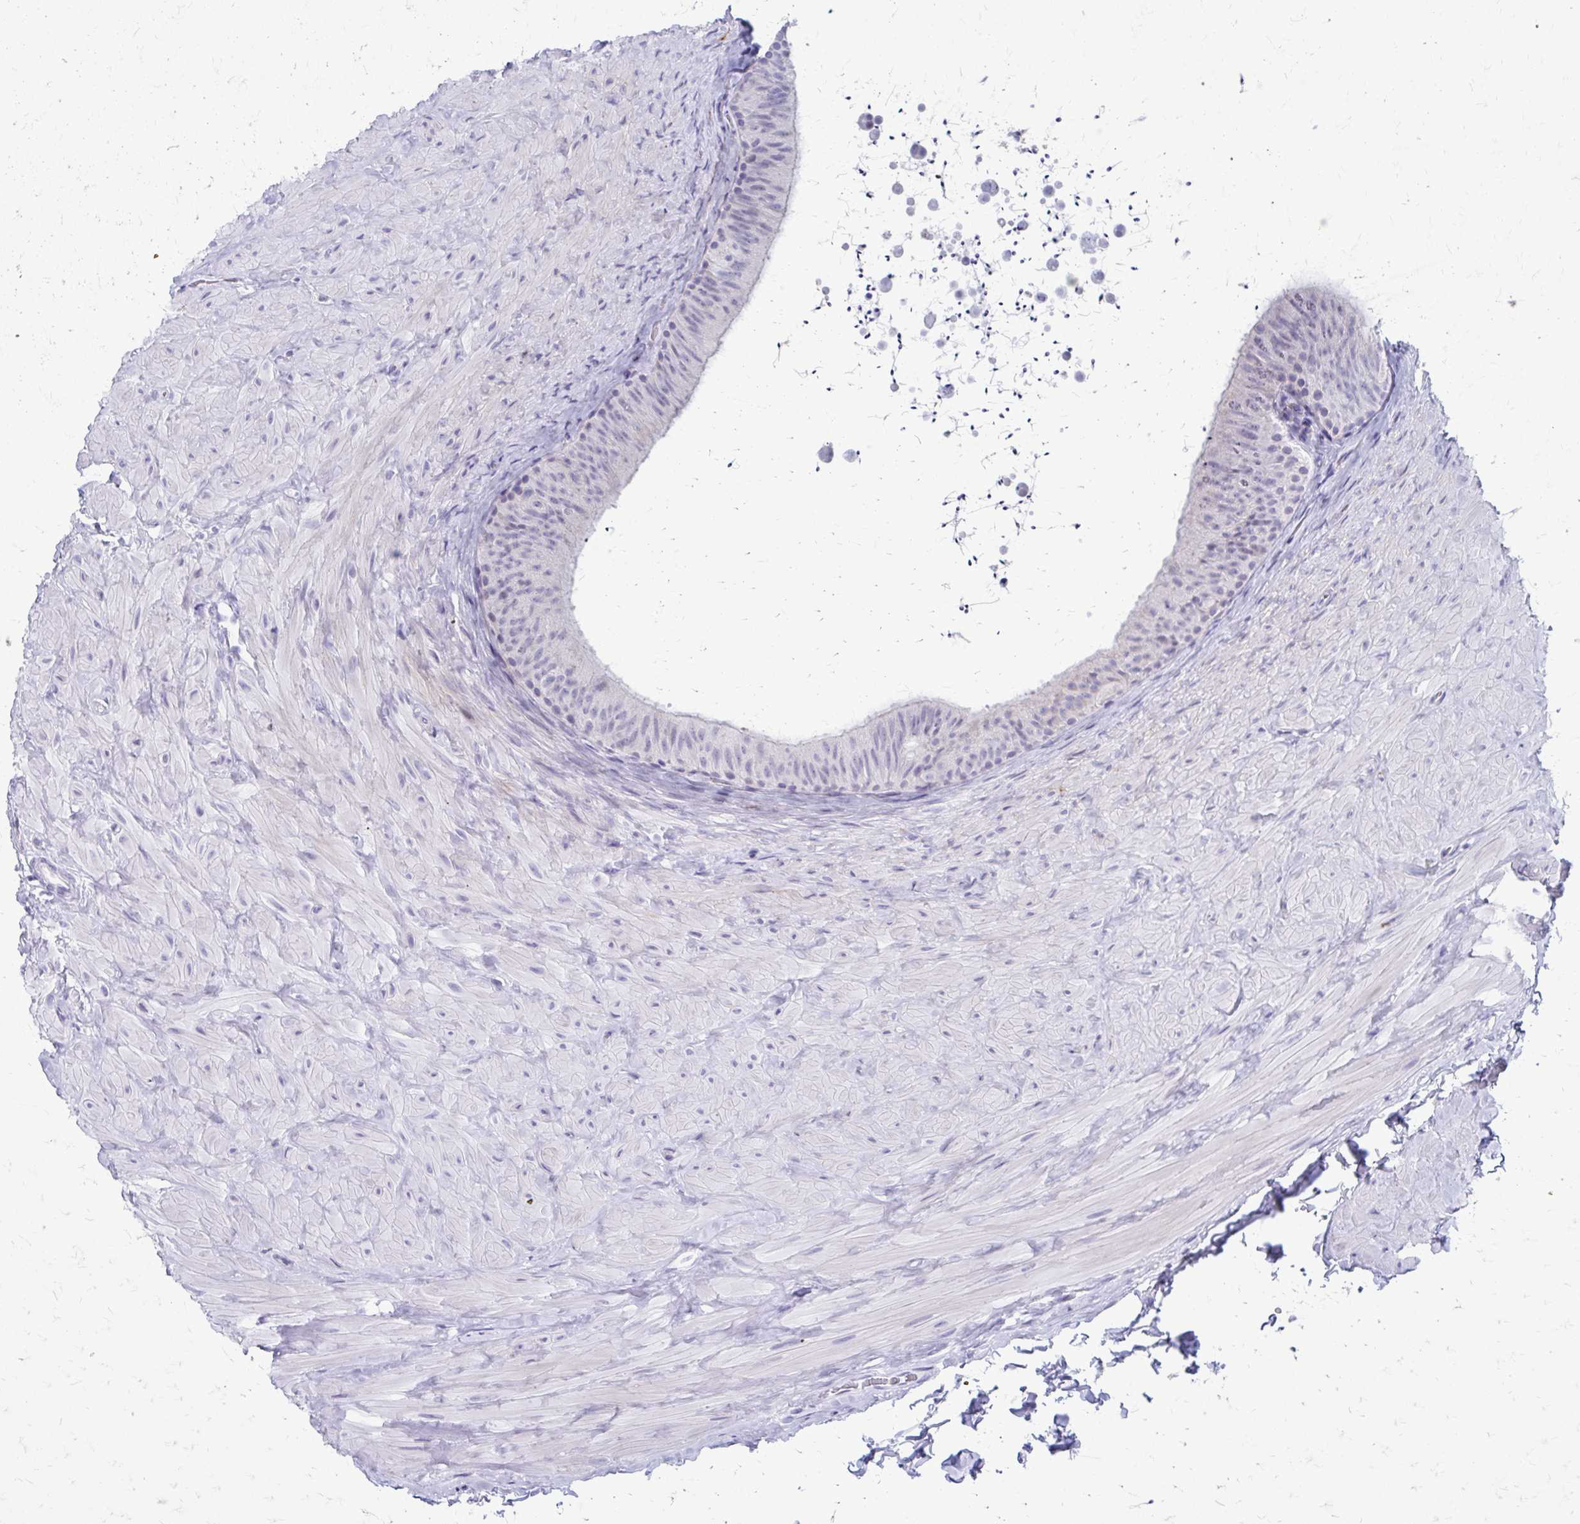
{"staining": {"intensity": "negative", "quantity": "none", "location": "none"}, "tissue": "epididymis", "cell_type": "Glandular cells", "image_type": "normal", "snomed": [{"axis": "morphology", "description": "Normal tissue, NOS"}, {"axis": "topography", "description": "Epididymis, spermatic cord, NOS"}, {"axis": "topography", "description": "Epididymis"}], "caption": "Immunohistochemistry image of unremarkable human epididymis stained for a protein (brown), which reveals no expression in glandular cells.", "gene": "LCN15", "patient": {"sex": "male", "age": 31}}